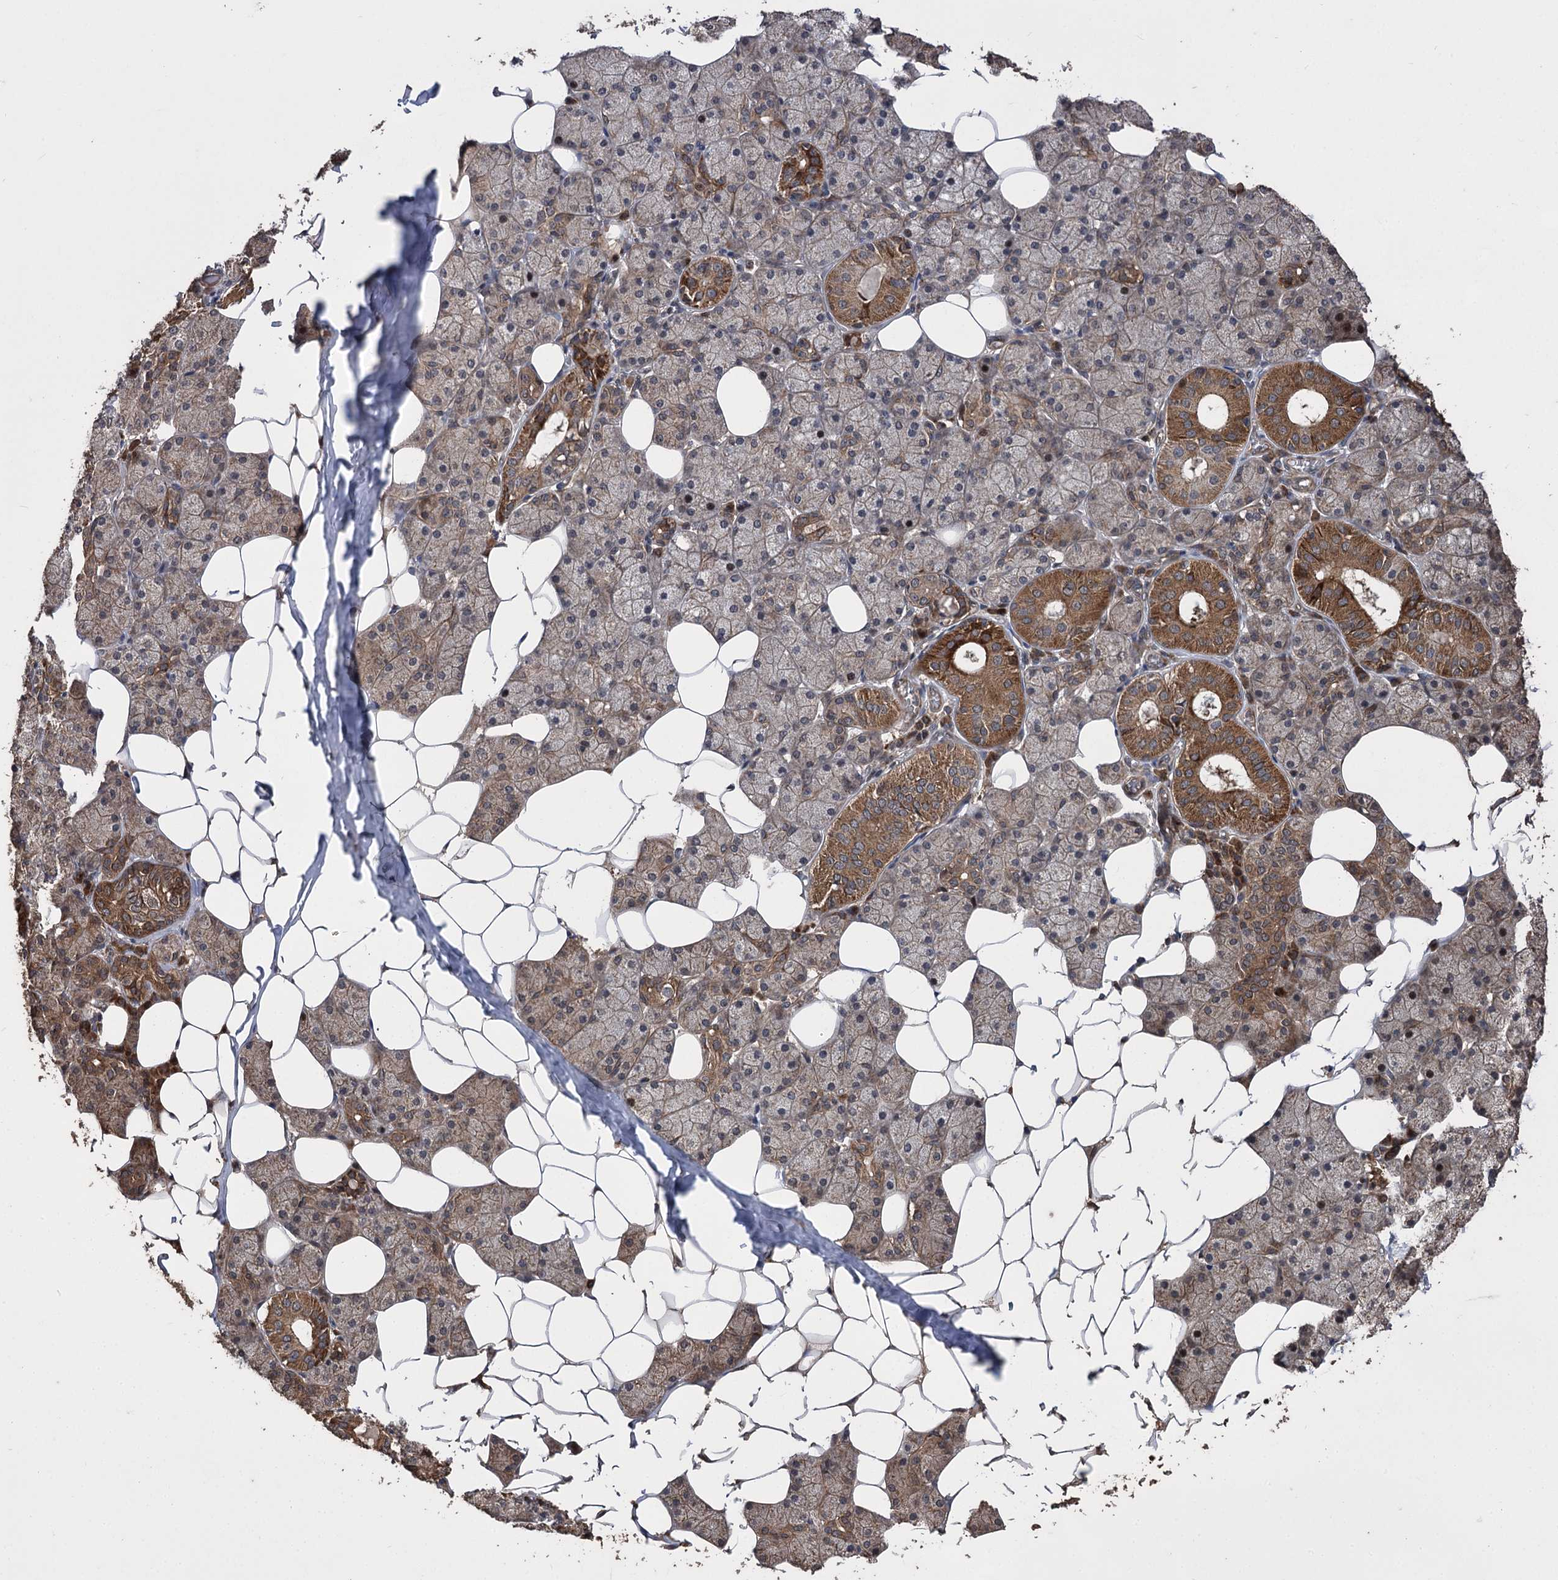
{"staining": {"intensity": "strong", "quantity": "25%-75%", "location": "cytoplasmic/membranous"}, "tissue": "salivary gland", "cell_type": "Glandular cells", "image_type": "normal", "snomed": [{"axis": "morphology", "description": "Normal tissue, NOS"}, {"axis": "topography", "description": "Salivary gland"}], "caption": "This histopathology image demonstrates IHC staining of benign human salivary gland, with high strong cytoplasmic/membranous staining in approximately 25%-75% of glandular cells.", "gene": "RASSF3", "patient": {"sex": "female", "age": 33}}